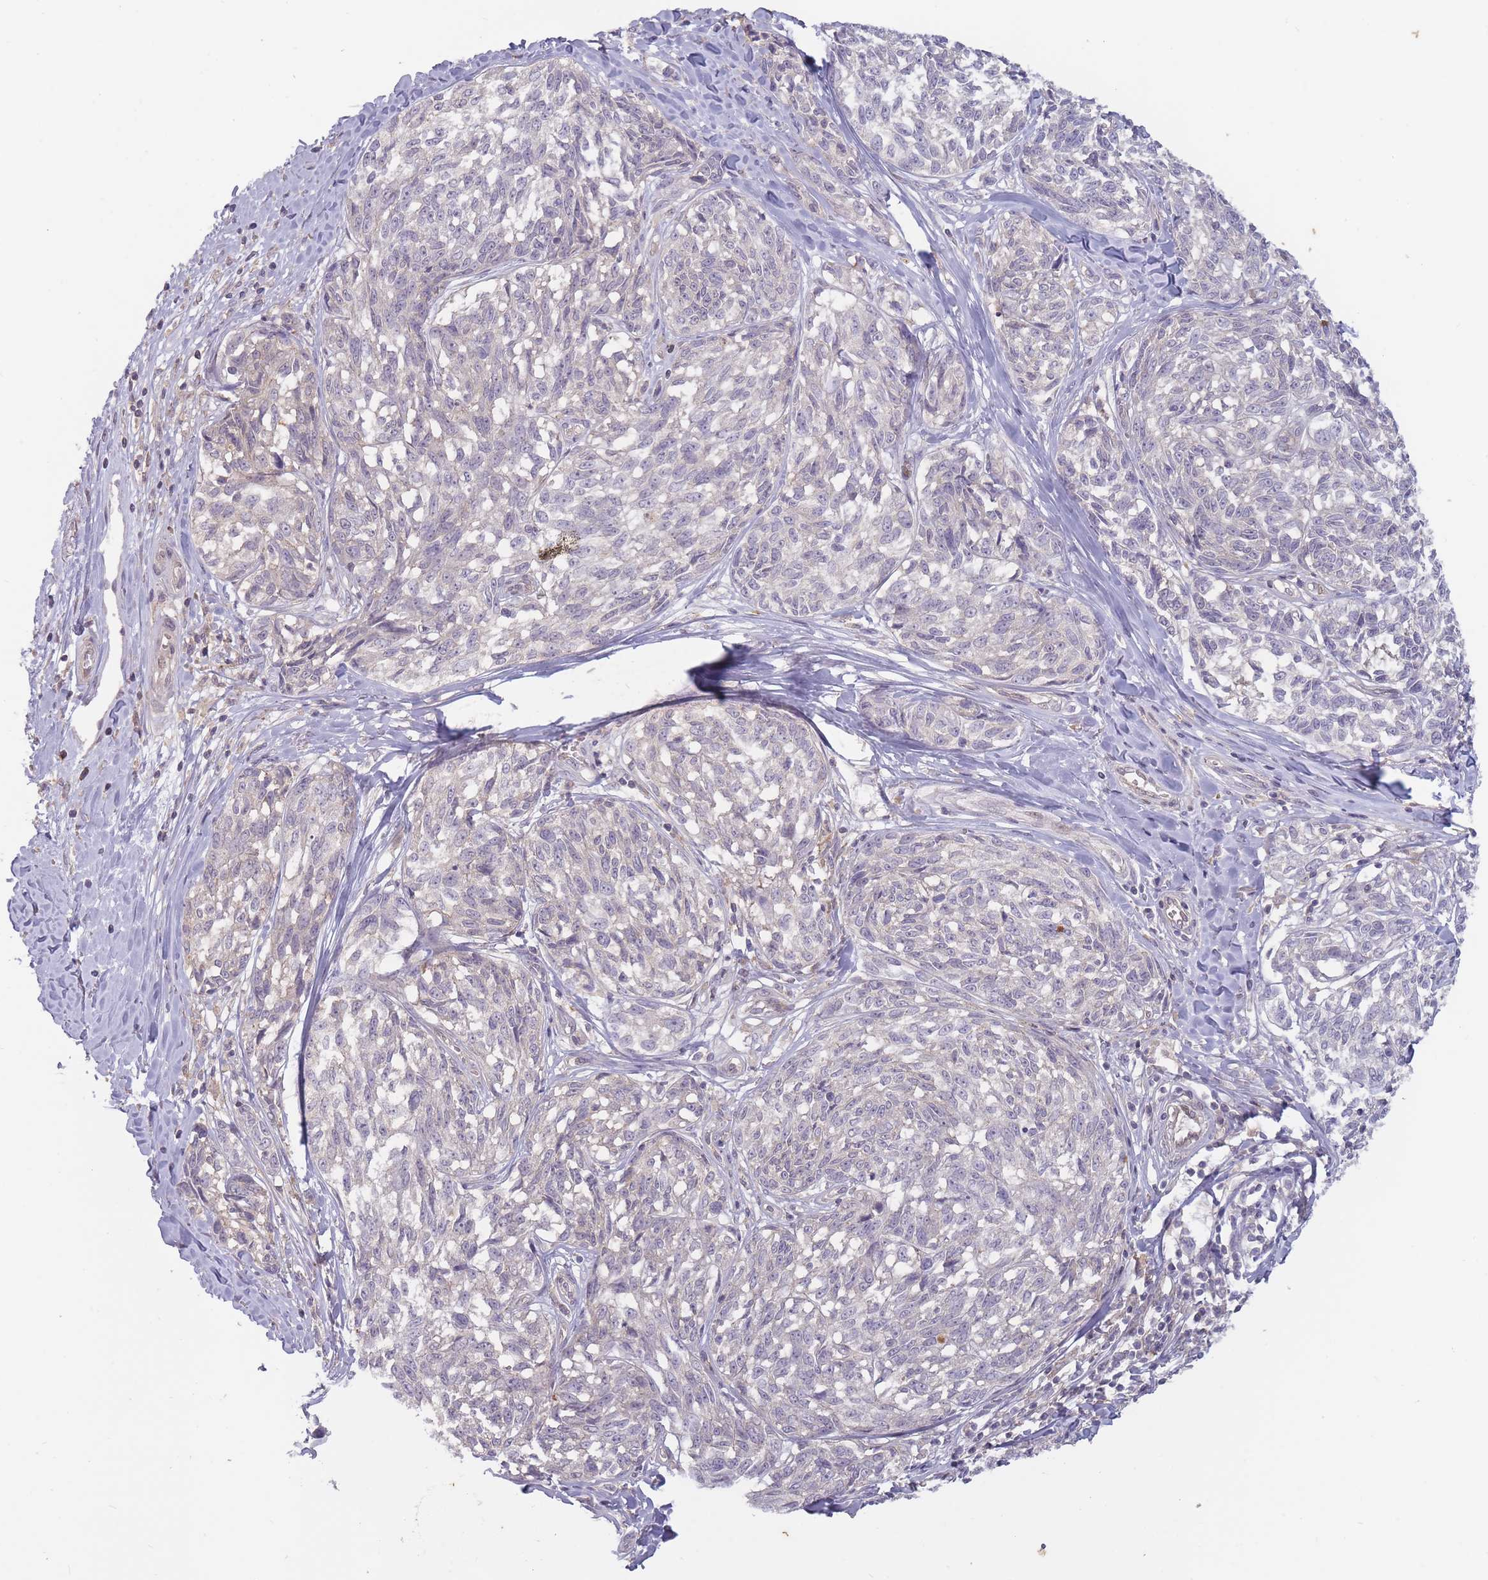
{"staining": {"intensity": "negative", "quantity": "none", "location": "none"}, "tissue": "melanoma", "cell_type": "Tumor cells", "image_type": "cancer", "snomed": [{"axis": "morphology", "description": "Normal tissue, NOS"}, {"axis": "morphology", "description": "Malignant melanoma, NOS"}, {"axis": "topography", "description": "Skin"}], "caption": "Photomicrograph shows no significant protein positivity in tumor cells of melanoma.", "gene": "TET3", "patient": {"sex": "female", "age": 64}}